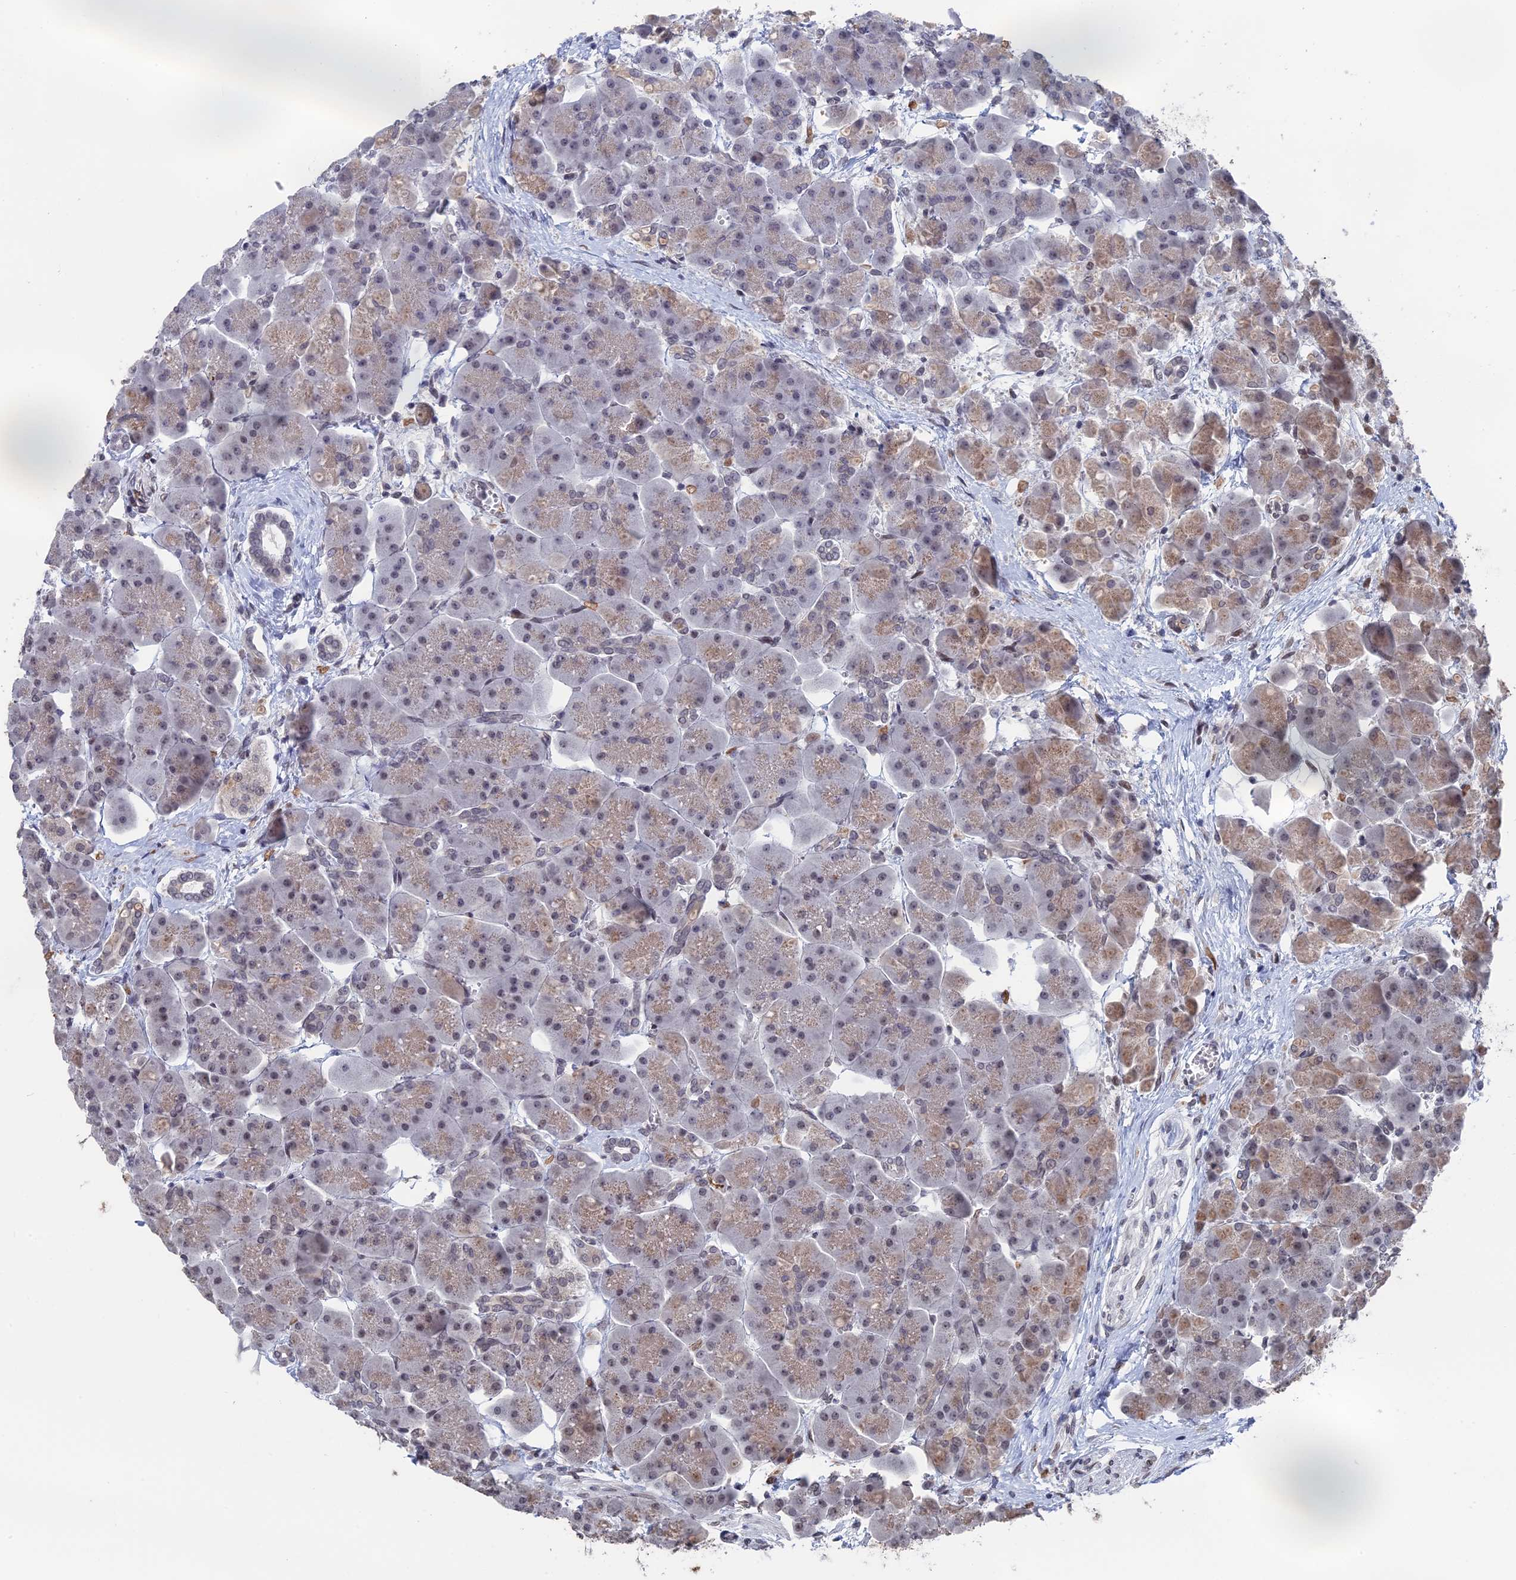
{"staining": {"intensity": "weak", "quantity": "25%-75%", "location": "cytoplasmic/membranous,nuclear"}, "tissue": "pancreas", "cell_type": "Exocrine glandular cells", "image_type": "normal", "snomed": [{"axis": "morphology", "description": "Normal tissue, NOS"}, {"axis": "topography", "description": "Pancreas"}], "caption": "Immunohistochemistry micrograph of benign pancreas: pancreas stained using immunohistochemistry shows low levels of weak protein expression localized specifically in the cytoplasmic/membranous,nuclear of exocrine glandular cells, appearing as a cytoplasmic/membranous,nuclear brown color.", "gene": "NR2C2AP", "patient": {"sex": "male", "age": 66}}